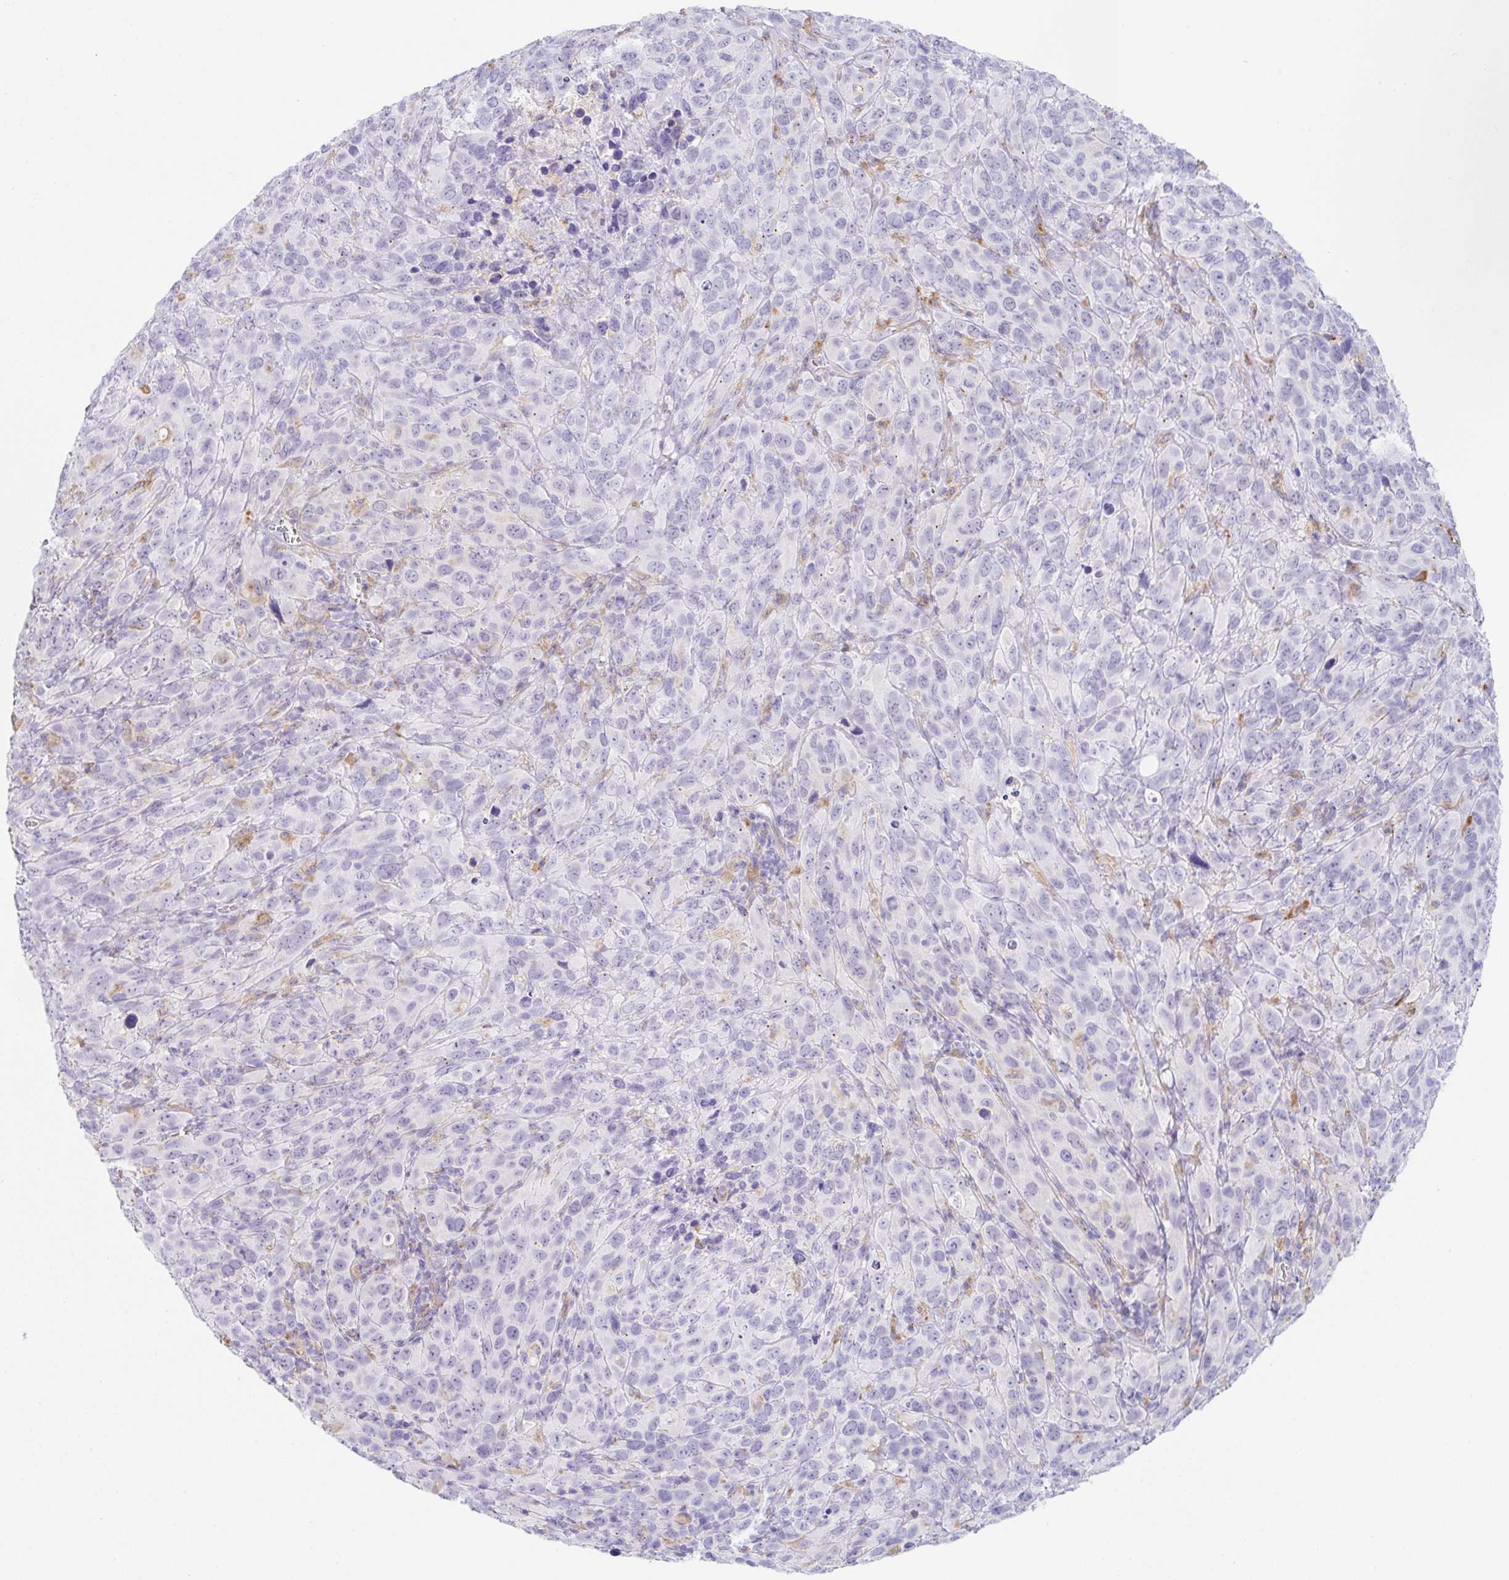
{"staining": {"intensity": "negative", "quantity": "none", "location": "none"}, "tissue": "cervical cancer", "cell_type": "Tumor cells", "image_type": "cancer", "snomed": [{"axis": "morphology", "description": "Squamous cell carcinoma, NOS"}, {"axis": "topography", "description": "Cervix"}], "caption": "Cervical squamous cell carcinoma stained for a protein using IHC exhibits no expression tumor cells.", "gene": "DKK4", "patient": {"sex": "female", "age": 51}}